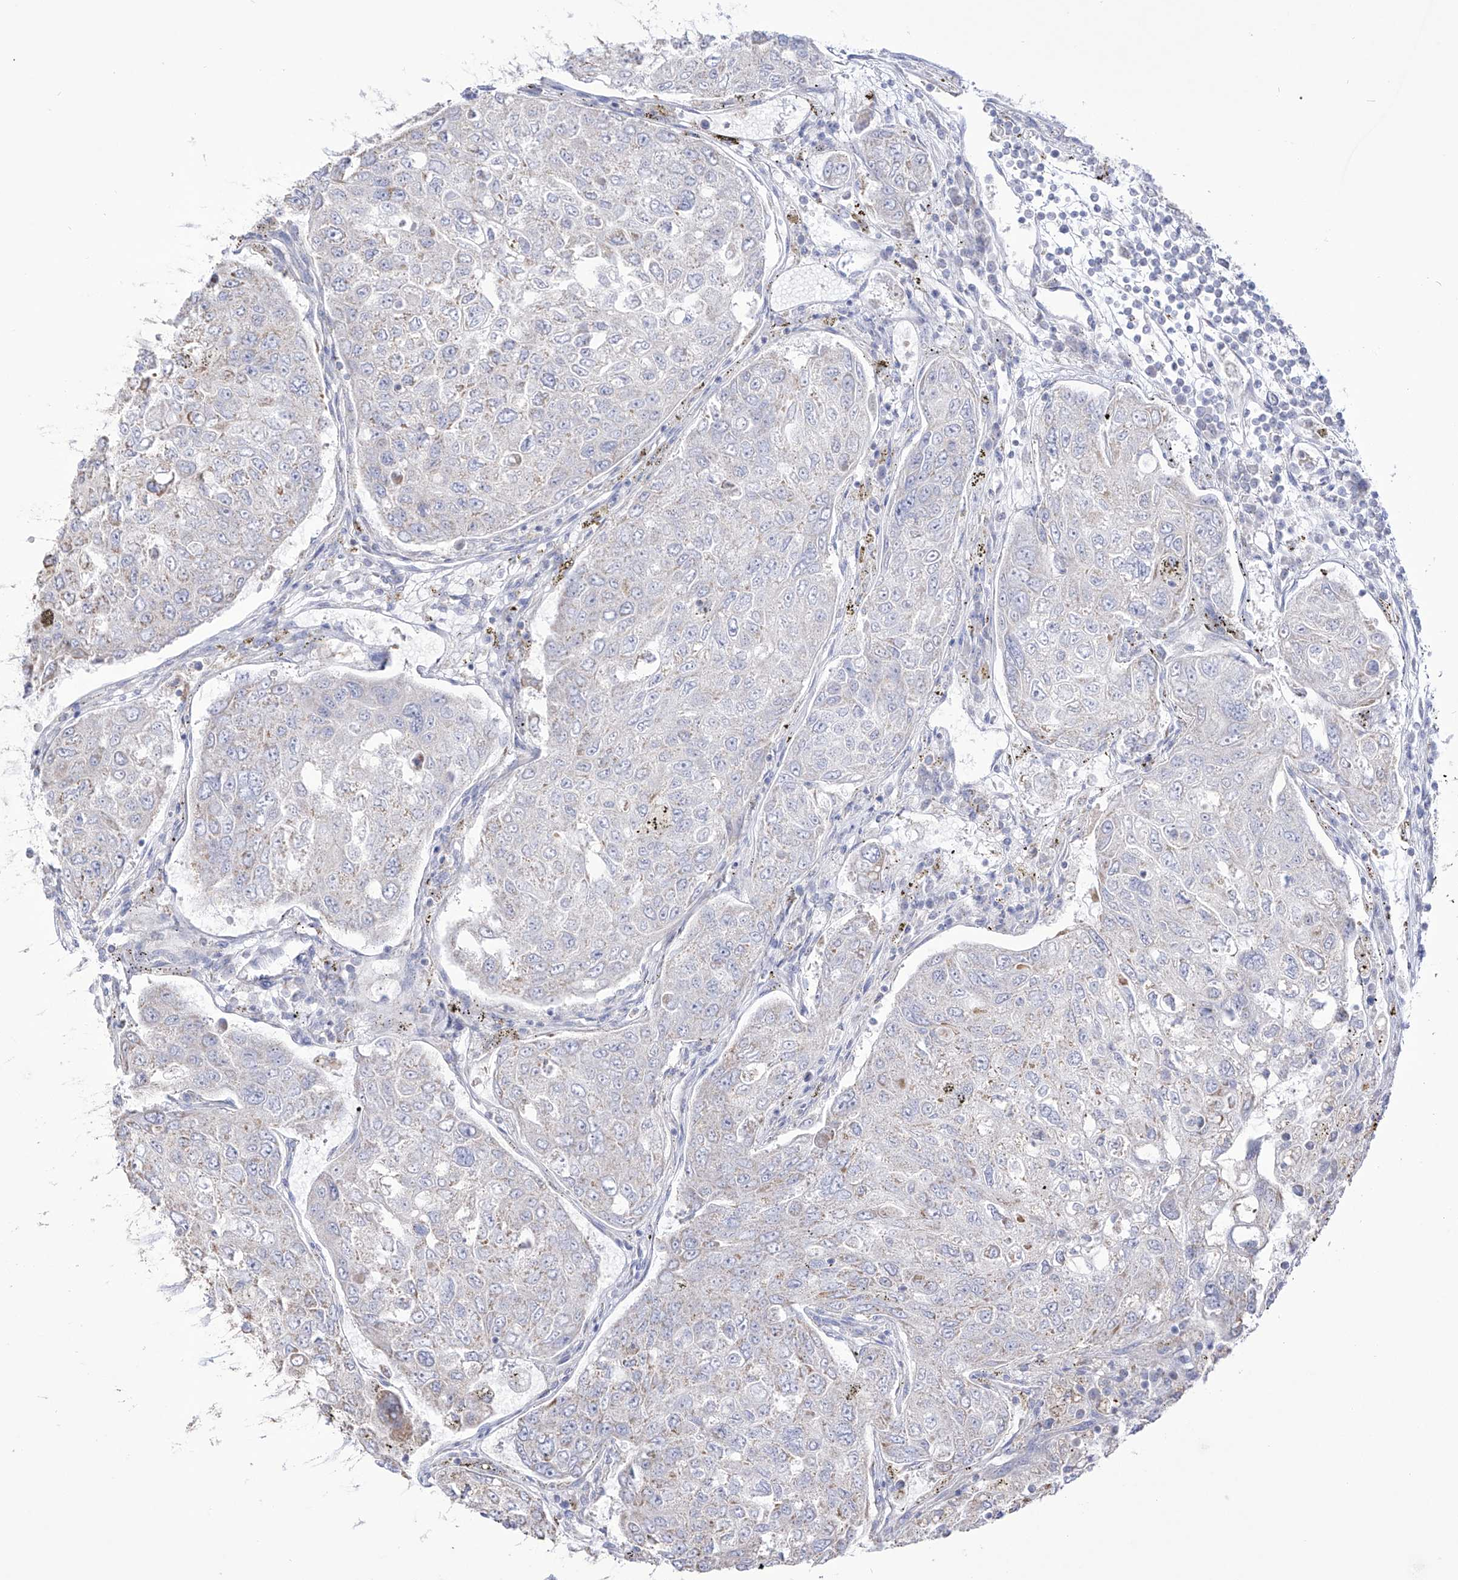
{"staining": {"intensity": "negative", "quantity": "none", "location": "none"}, "tissue": "urothelial cancer", "cell_type": "Tumor cells", "image_type": "cancer", "snomed": [{"axis": "morphology", "description": "Urothelial carcinoma, High grade"}, {"axis": "topography", "description": "Lymph node"}, {"axis": "topography", "description": "Urinary bladder"}], "caption": "Micrograph shows no significant protein positivity in tumor cells of urothelial cancer.", "gene": "RCHY1", "patient": {"sex": "male", "age": 51}}